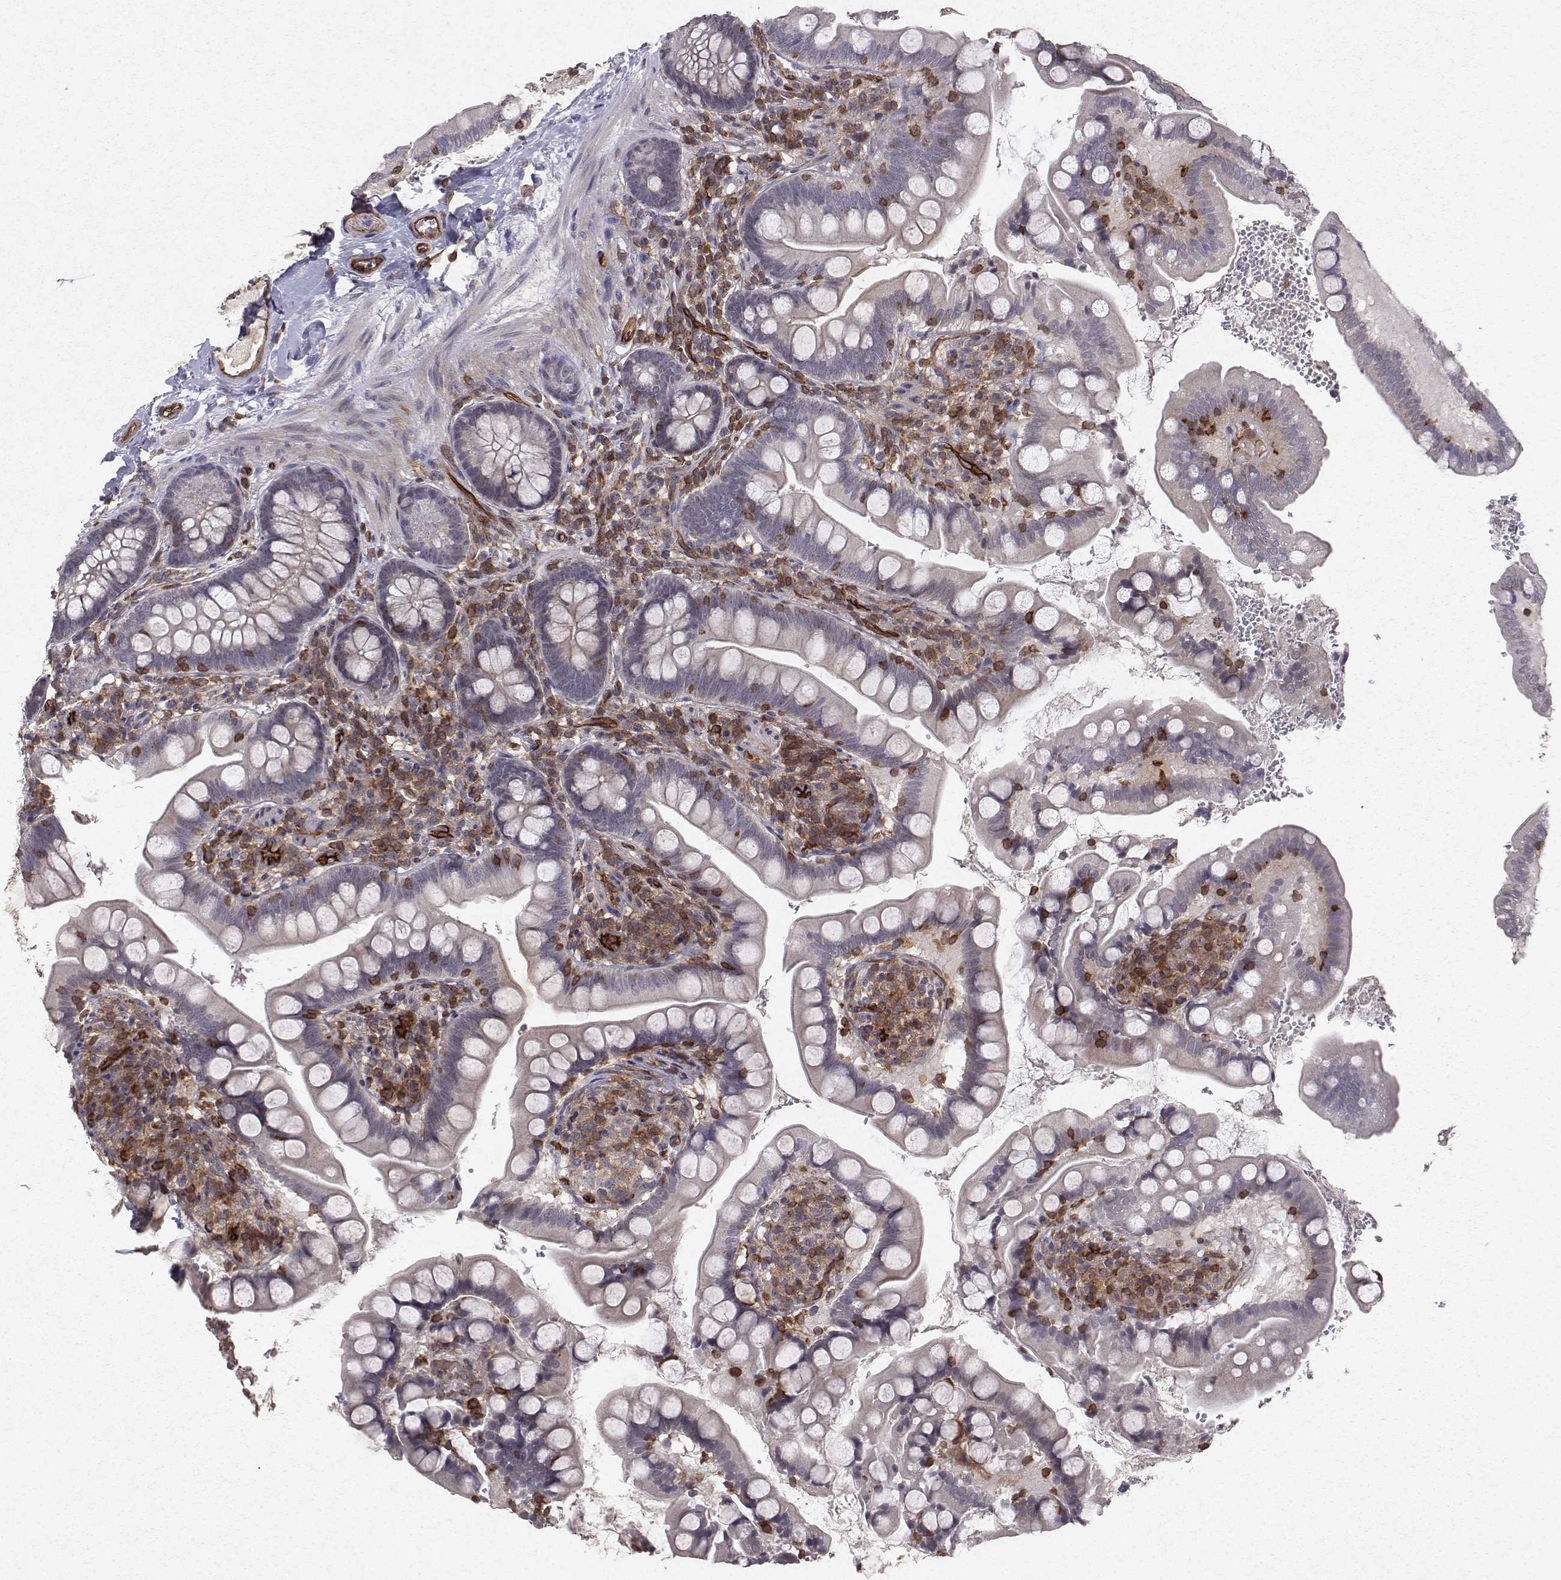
{"staining": {"intensity": "negative", "quantity": "none", "location": "none"}, "tissue": "small intestine", "cell_type": "Glandular cells", "image_type": "normal", "snomed": [{"axis": "morphology", "description": "Normal tissue, NOS"}, {"axis": "topography", "description": "Small intestine"}], "caption": "This histopathology image is of benign small intestine stained with immunohistochemistry (IHC) to label a protein in brown with the nuclei are counter-stained blue. There is no staining in glandular cells.", "gene": "PTPRG", "patient": {"sex": "female", "age": 56}}